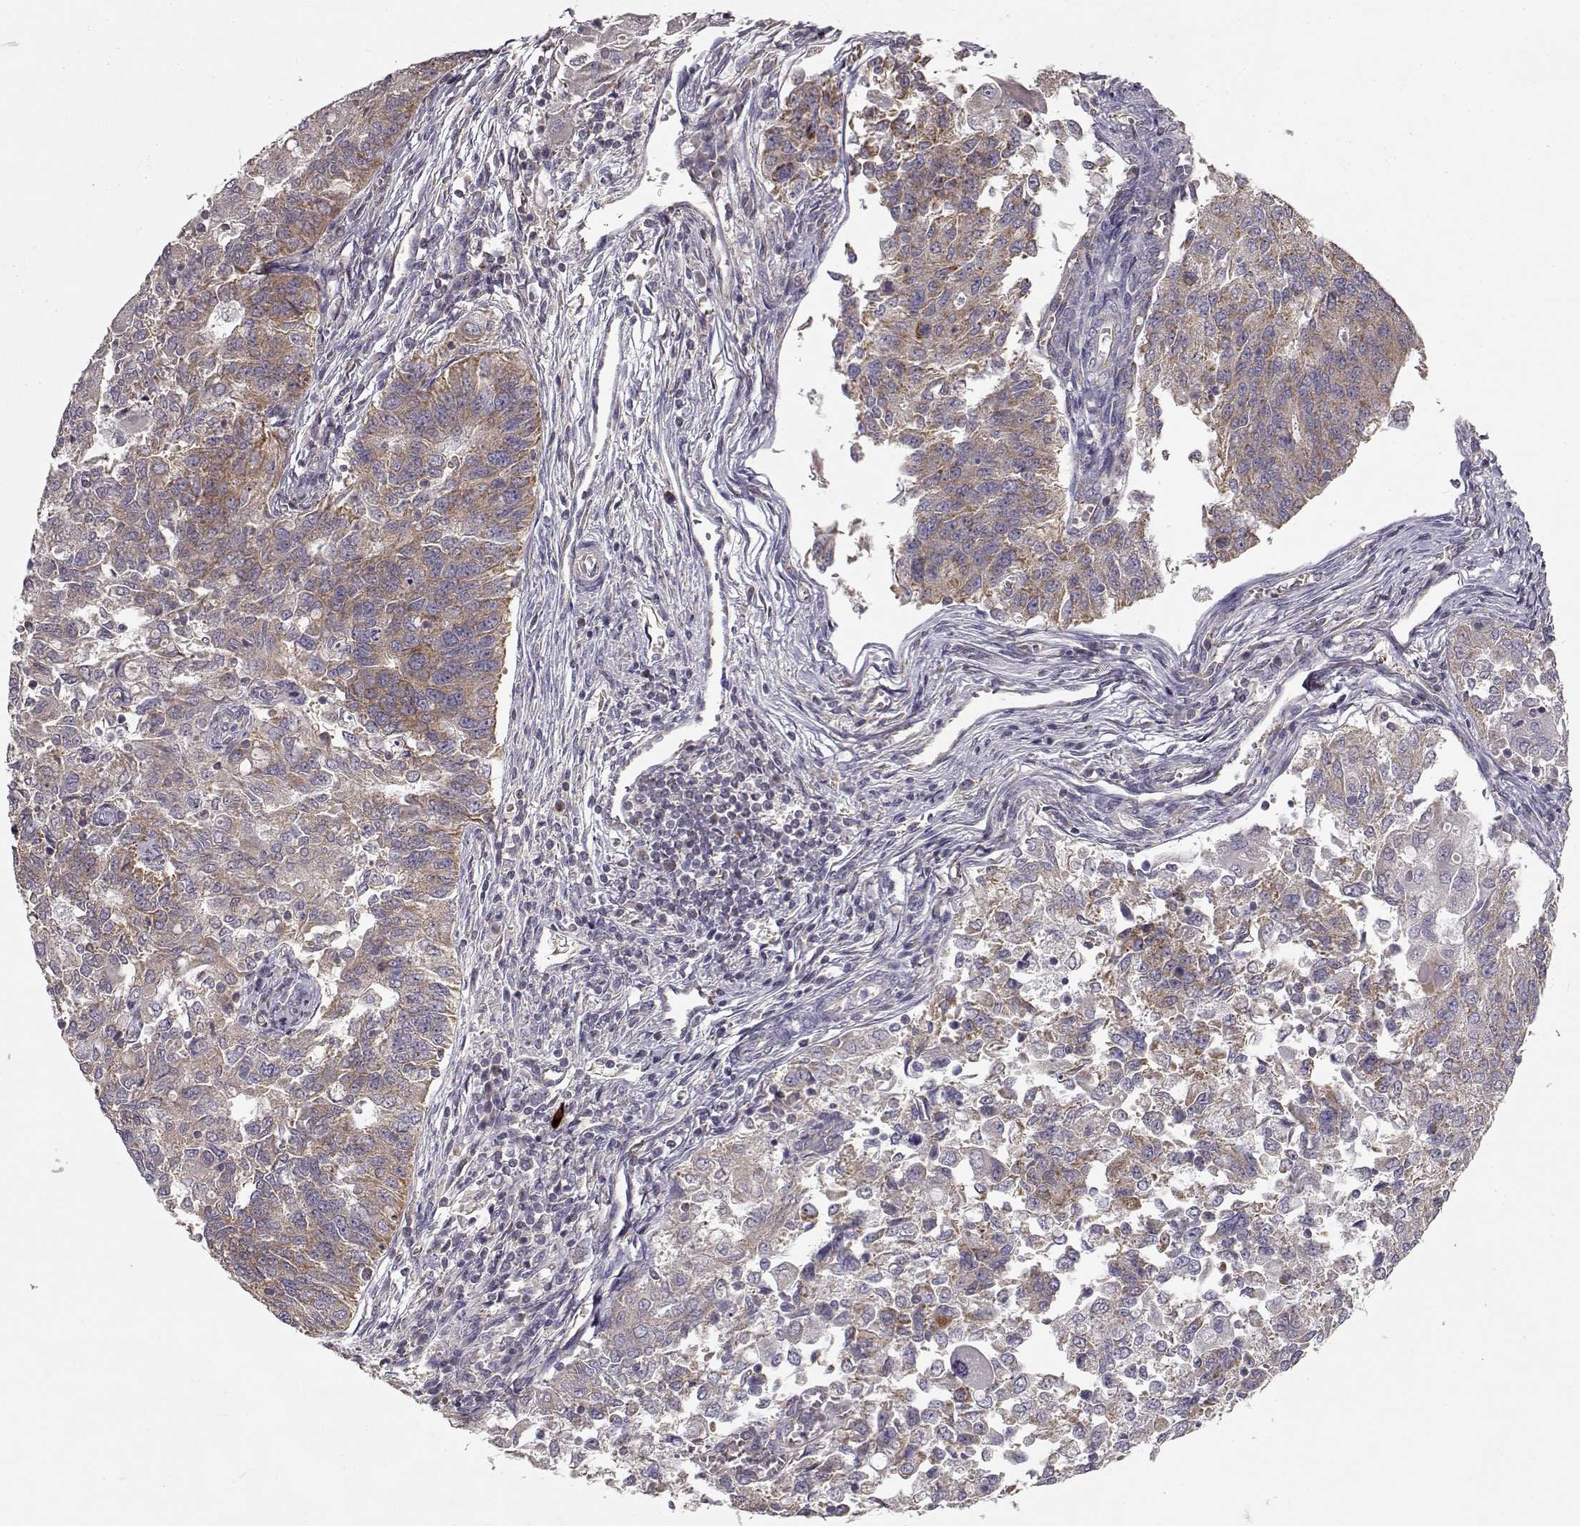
{"staining": {"intensity": "moderate", "quantity": ">75%", "location": "cytoplasmic/membranous"}, "tissue": "endometrial cancer", "cell_type": "Tumor cells", "image_type": "cancer", "snomed": [{"axis": "morphology", "description": "Adenocarcinoma, NOS"}, {"axis": "topography", "description": "Endometrium"}], "caption": "A brown stain shows moderate cytoplasmic/membranous staining of a protein in human adenocarcinoma (endometrial) tumor cells.", "gene": "ERBB3", "patient": {"sex": "female", "age": 43}}